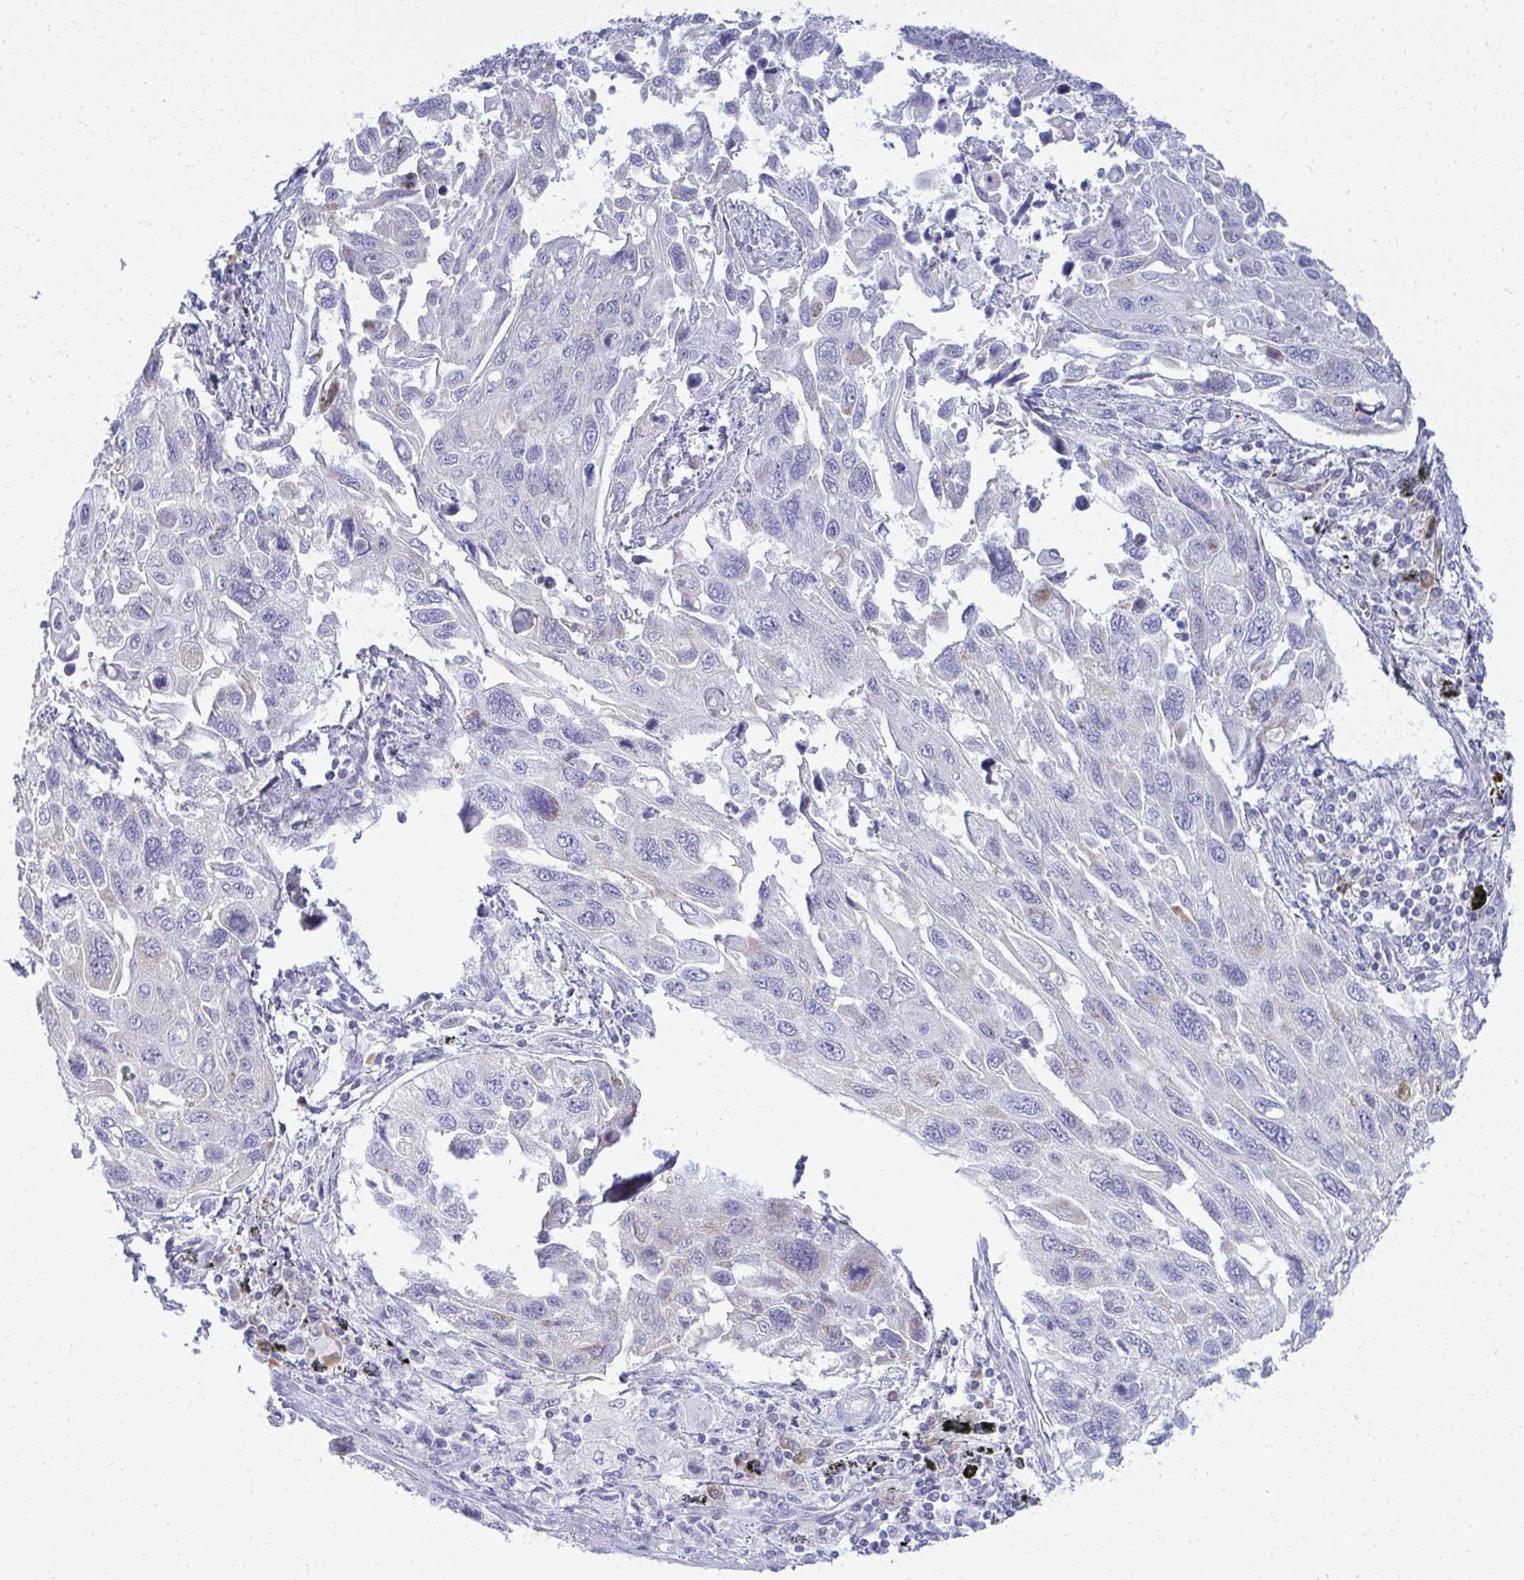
{"staining": {"intensity": "negative", "quantity": "none", "location": "none"}, "tissue": "lung cancer", "cell_type": "Tumor cells", "image_type": "cancer", "snomed": [{"axis": "morphology", "description": "Squamous cell carcinoma, NOS"}, {"axis": "topography", "description": "Lung"}], "caption": "Lung squamous cell carcinoma was stained to show a protein in brown. There is no significant staining in tumor cells. (DAB immunohistochemistry (IHC) with hematoxylin counter stain).", "gene": "TSPEAR", "patient": {"sex": "male", "age": 62}}